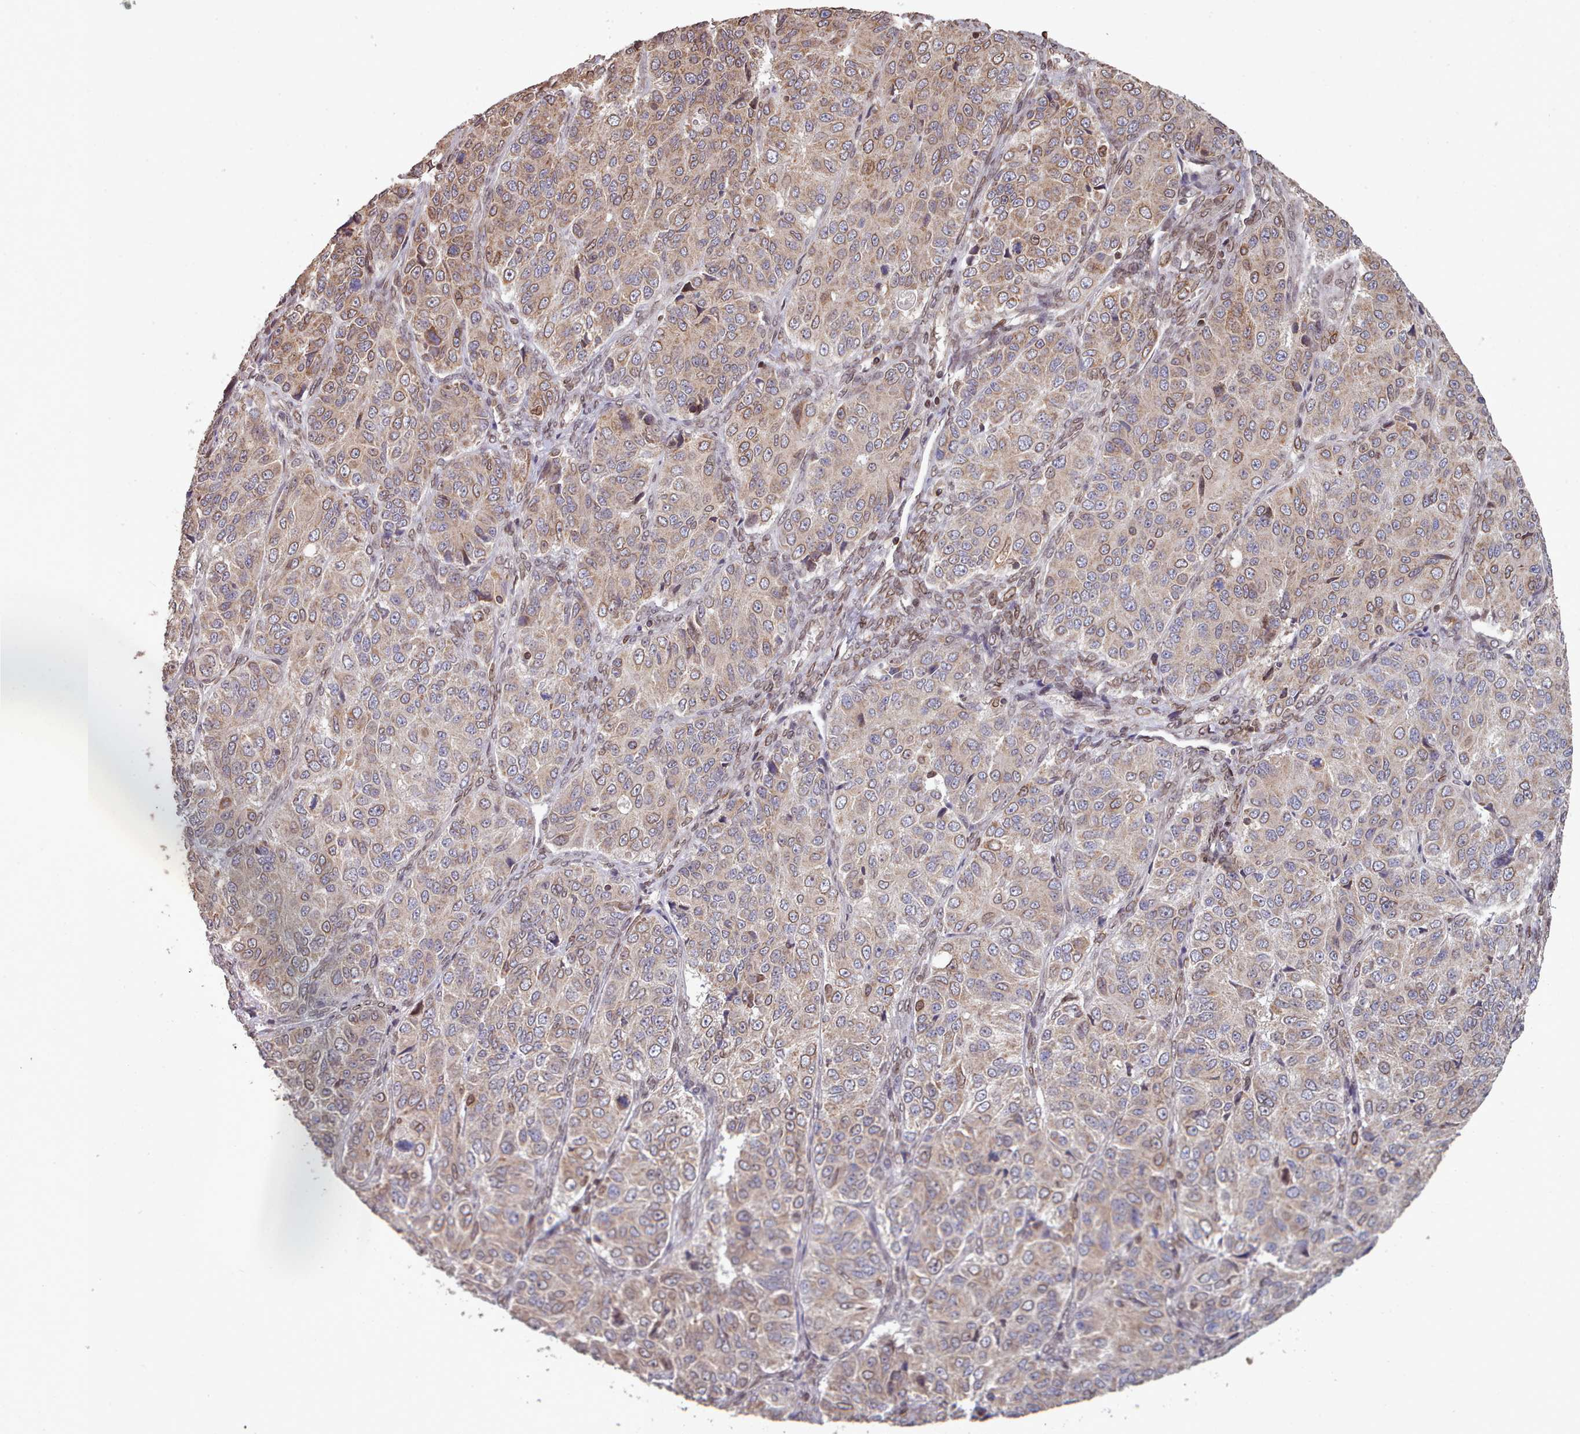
{"staining": {"intensity": "moderate", "quantity": ">75%", "location": "cytoplasmic/membranous"}, "tissue": "ovarian cancer", "cell_type": "Tumor cells", "image_type": "cancer", "snomed": [{"axis": "morphology", "description": "Carcinoma, endometroid"}, {"axis": "topography", "description": "Ovary"}], "caption": "Immunohistochemical staining of human endometroid carcinoma (ovarian) demonstrates moderate cytoplasmic/membranous protein positivity in approximately >75% of tumor cells. Using DAB (3,3'-diaminobenzidine) (brown) and hematoxylin (blue) stains, captured at high magnification using brightfield microscopy.", "gene": "TOR1AIP1", "patient": {"sex": "female", "age": 51}}